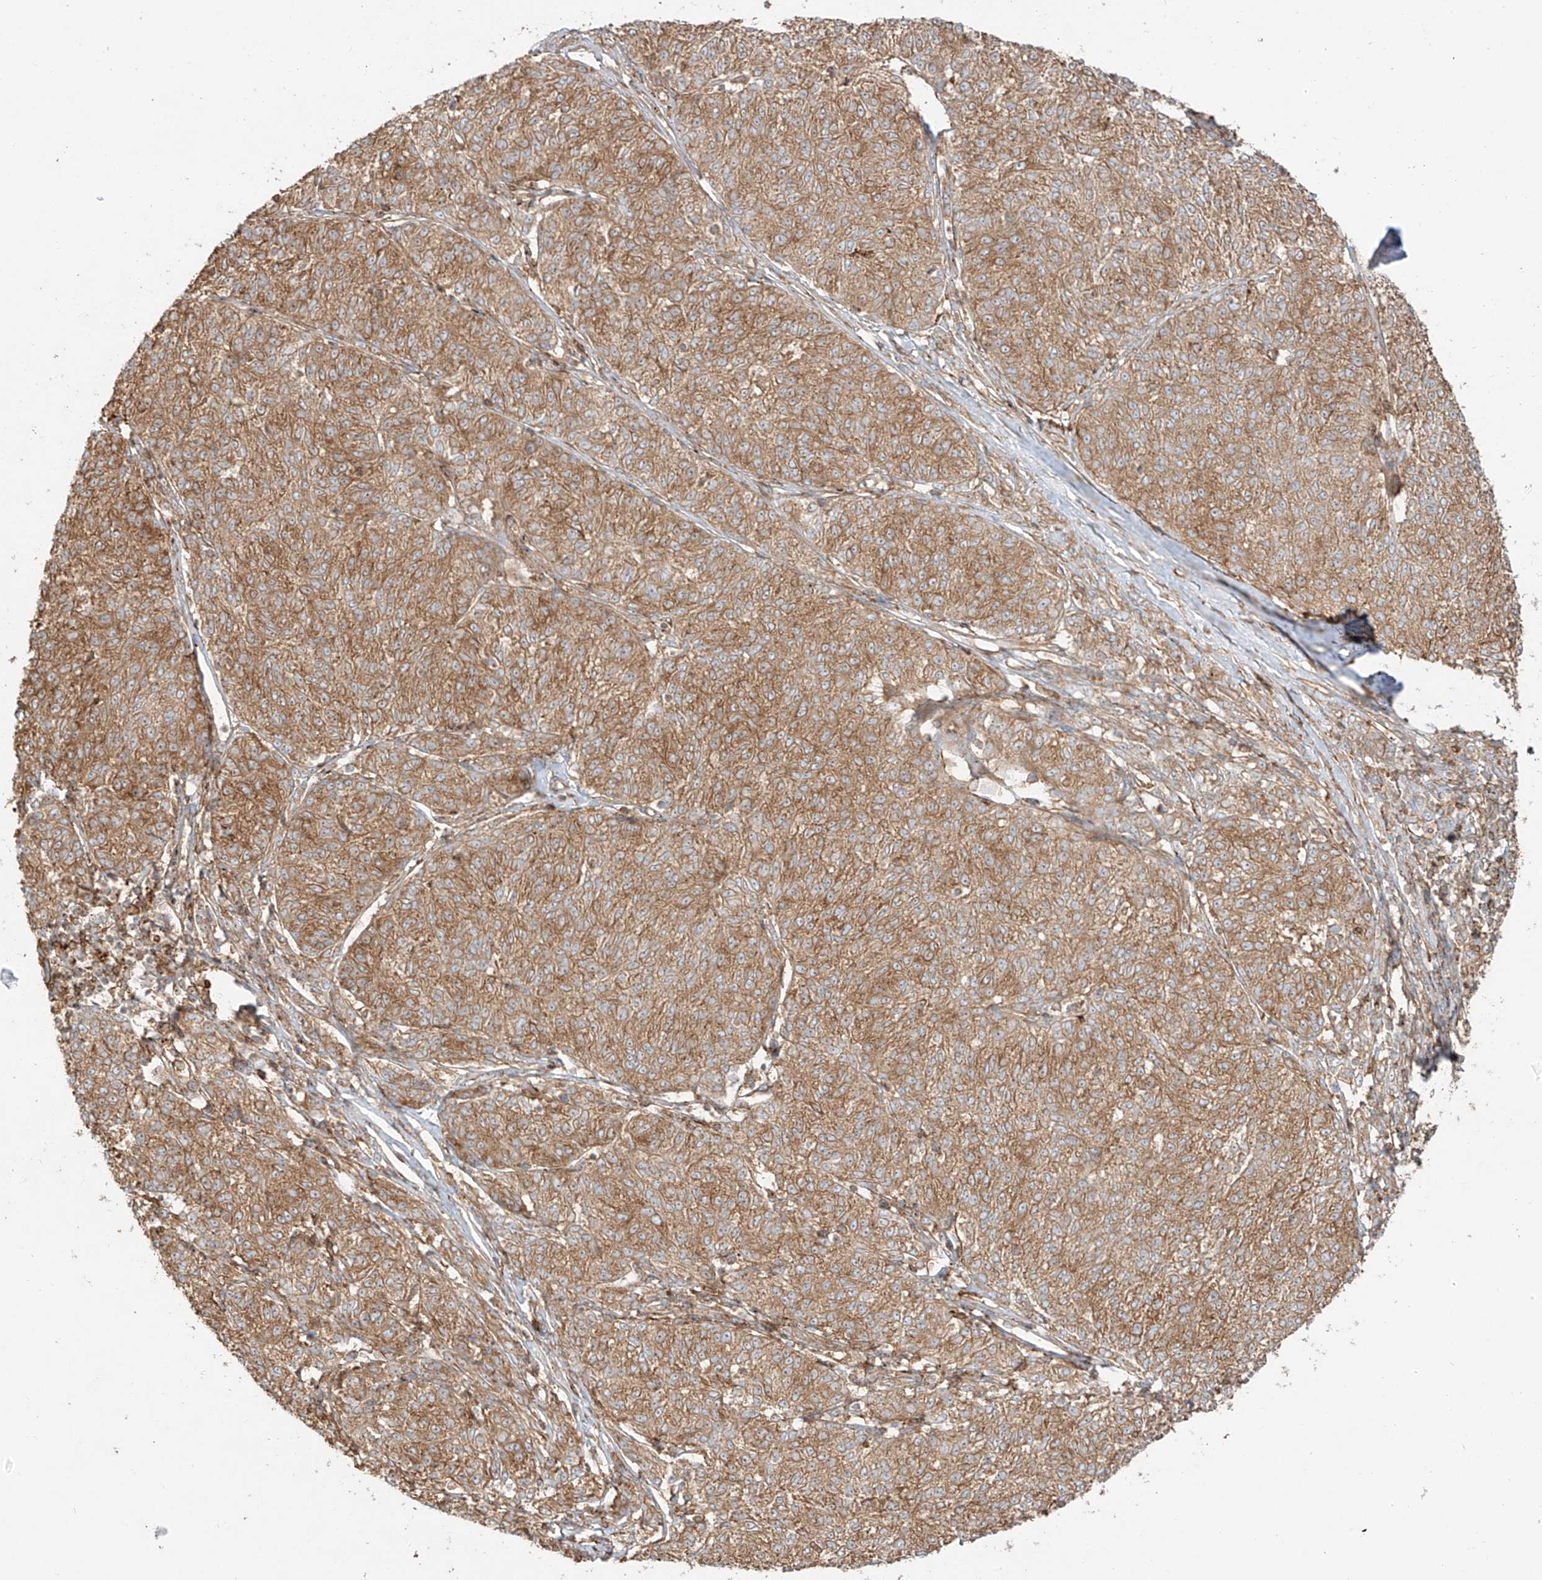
{"staining": {"intensity": "moderate", "quantity": ">75%", "location": "cytoplasmic/membranous"}, "tissue": "melanoma", "cell_type": "Tumor cells", "image_type": "cancer", "snomed": [{"axis": "morphology", "description": "Malignant melanoma, NOS"}, {"axis": "topography", "description": "Skin"}], "caption": "There is medium levels of moderate cytoplasmic/membranous staining in tumor cells of malignant melanoma, as demonstrated by immunohistochemical staining (brown color).", "gene": "SNX9", "patient": {"sex": "female", "age": 72}}